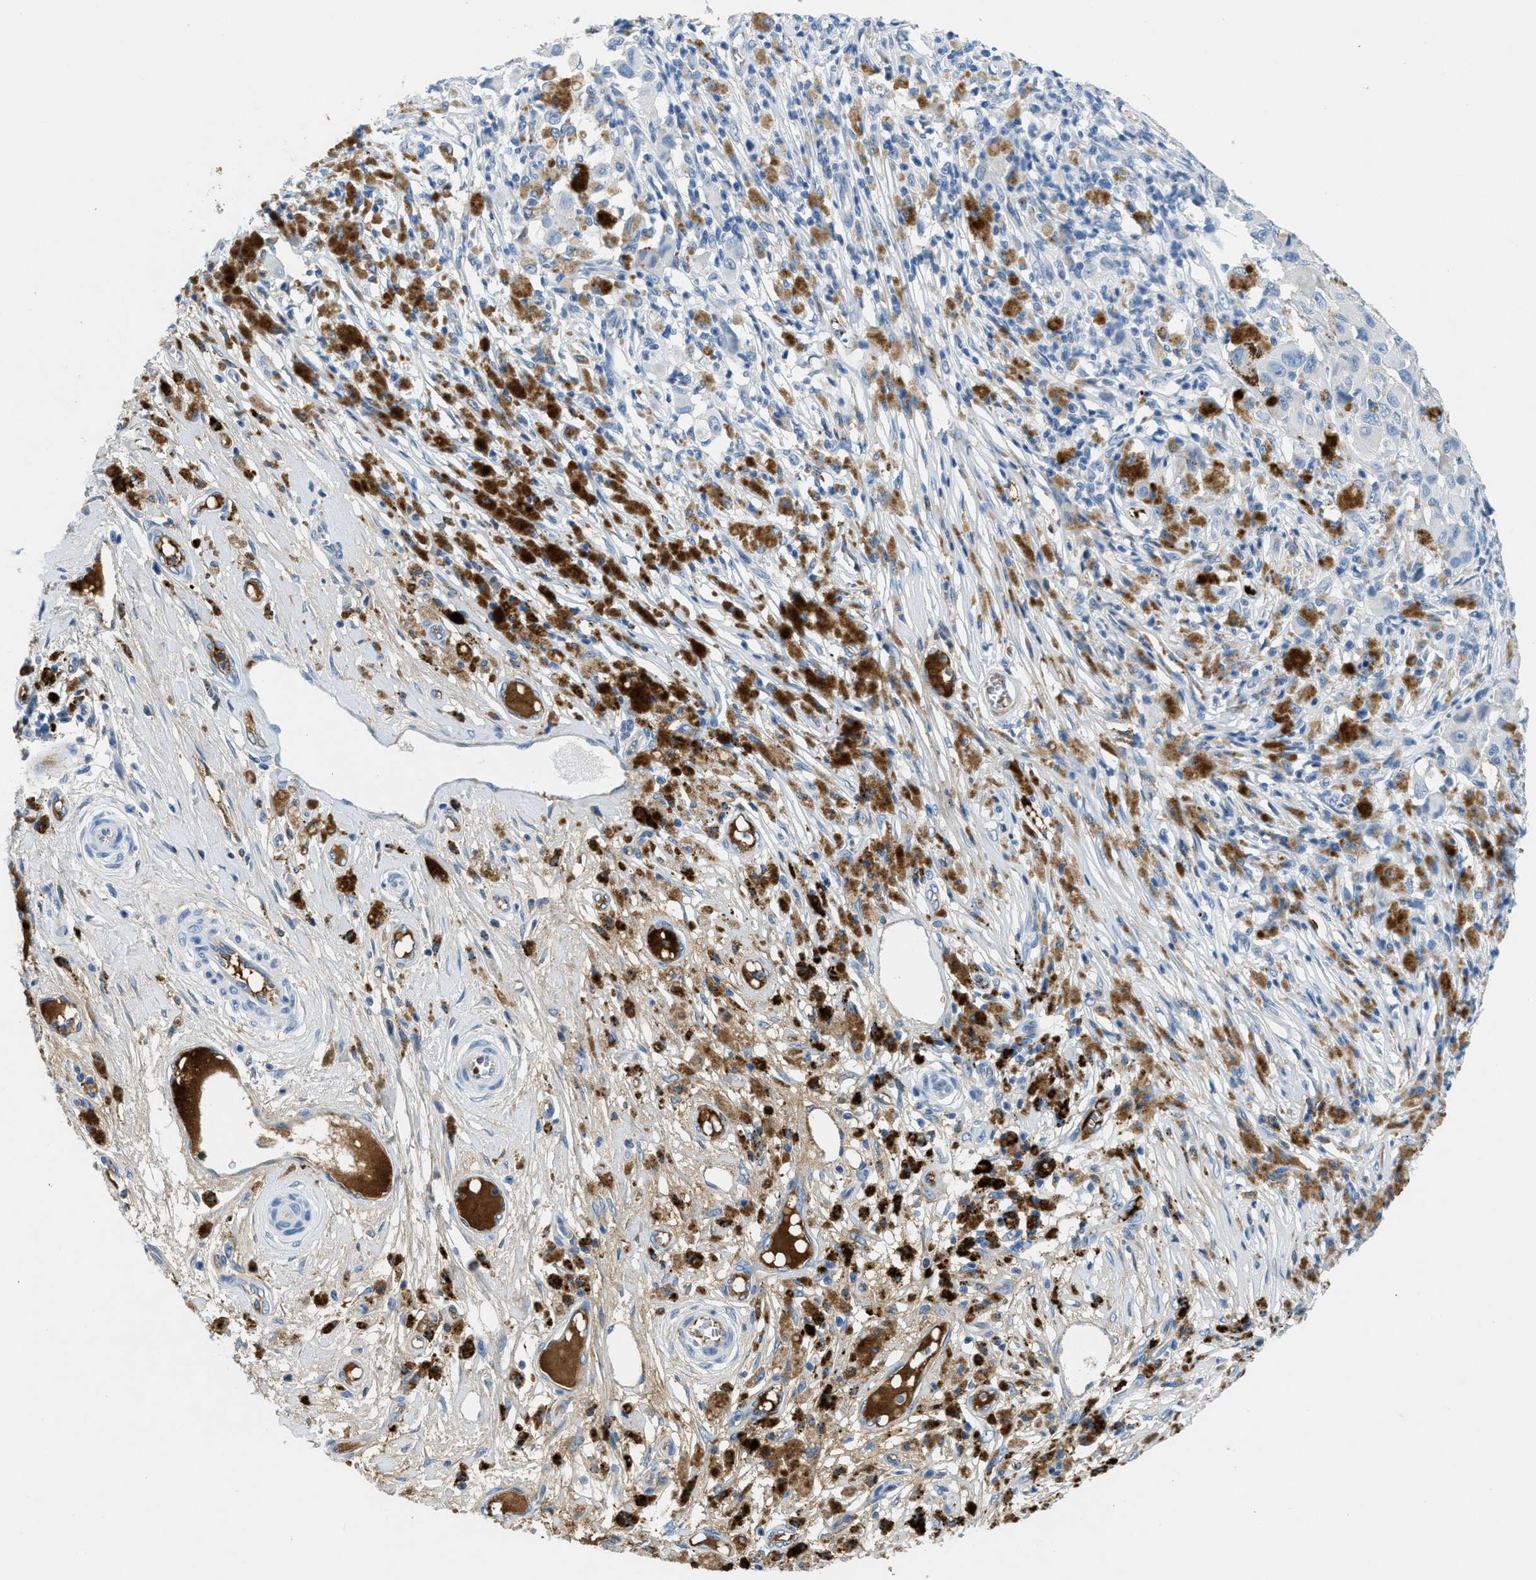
{"staining": {"intensity": "negative", "quantity": "none", "location": "none"}, "tissue": "melanoma", "cell_type": "Tumor cells", "image_type": "cancer", "snomed": [{"axis": "morphology", "description": "Malignant melanoma, NOS"}, {"axis": "topography", "description": "Skin"}], "caption": "The IHC micrograph has no significant positivity in tumor cells of melanoma tissue.", "gene": "A2M", "patient": {"sex": "male", "age": 96}}